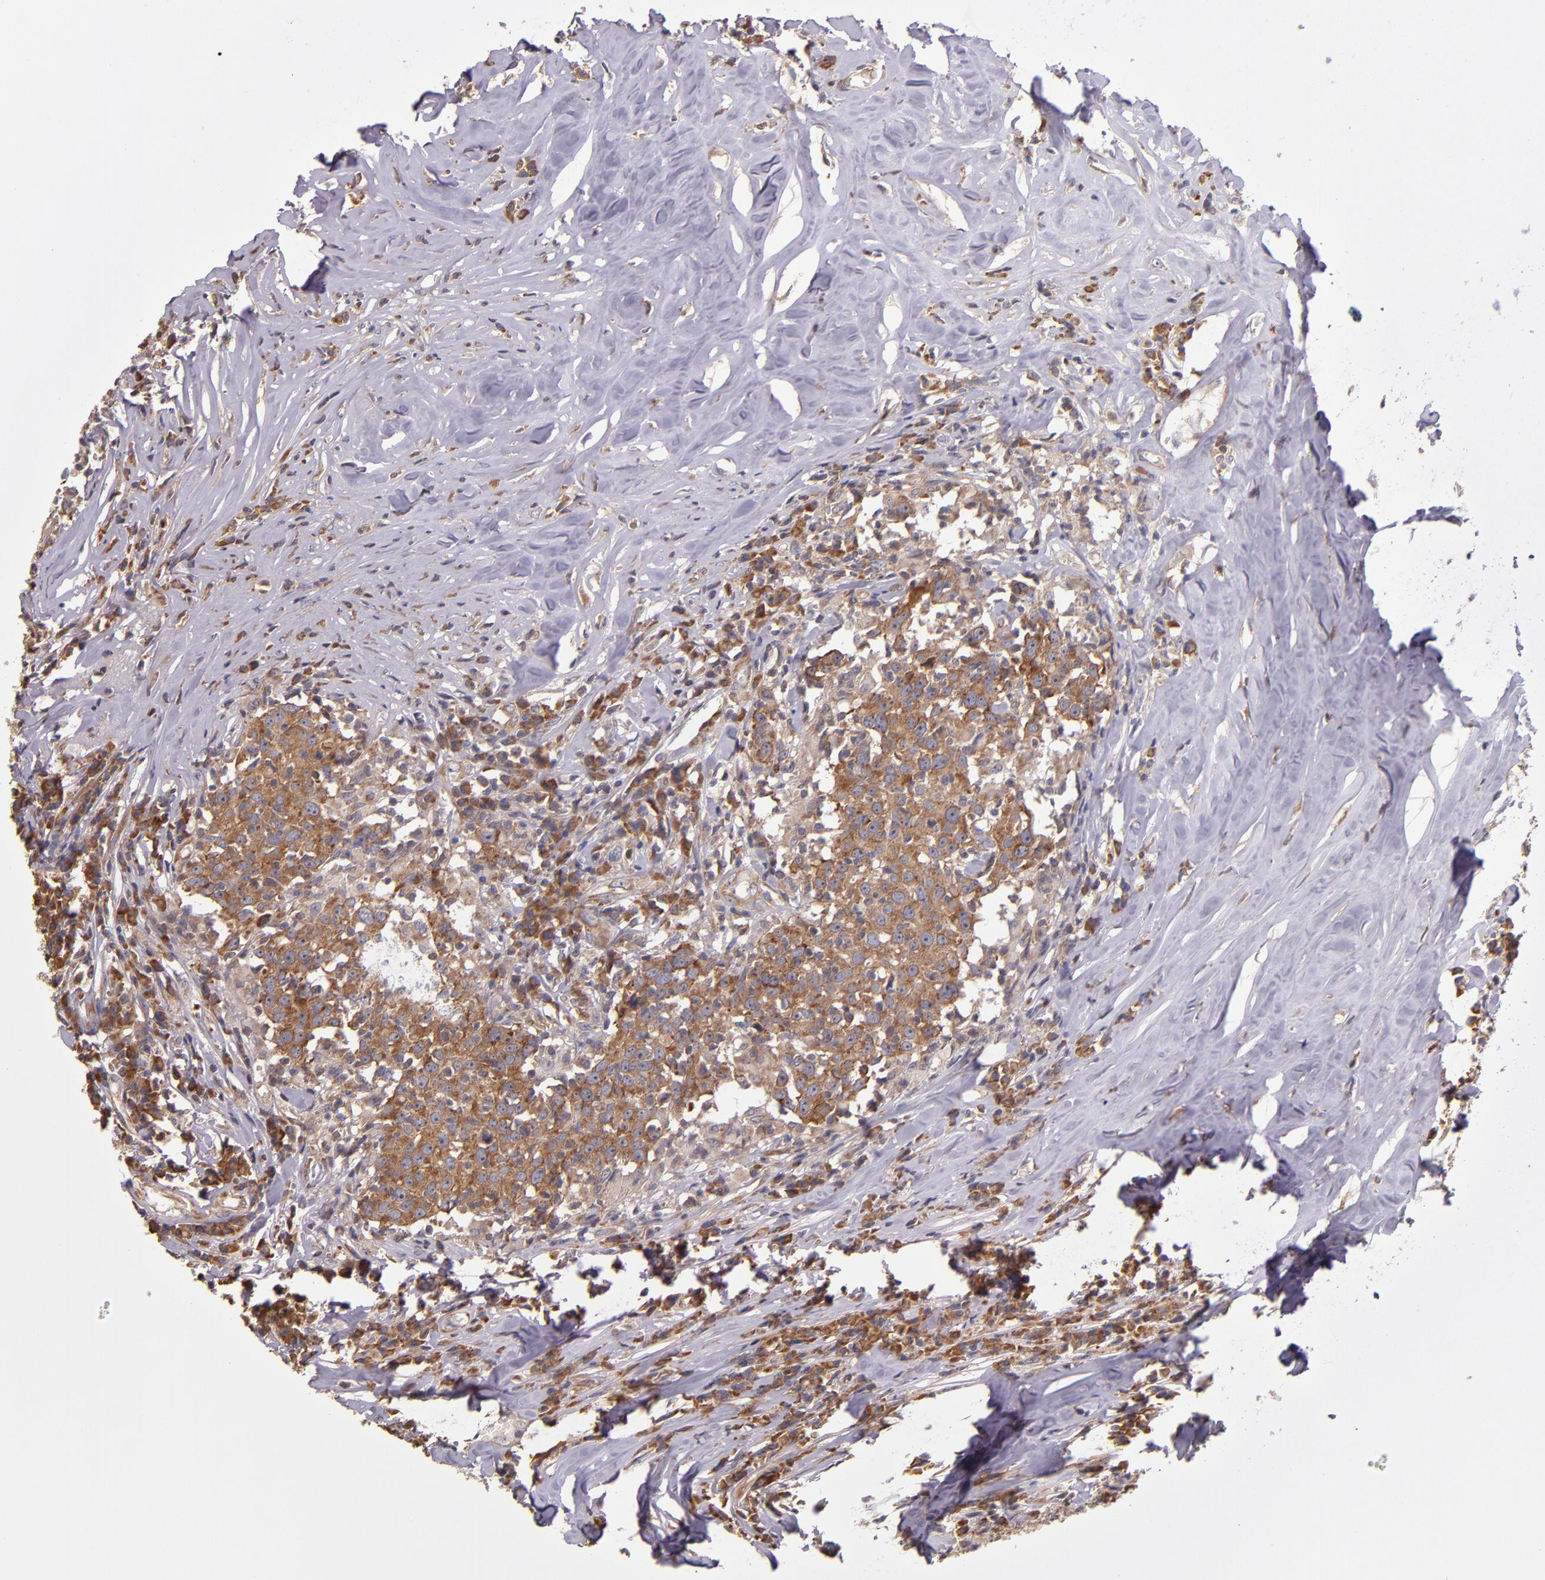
{"staining": {"intensity": "moderate", "quantity": ">75%", "location": "cytoplasmic/membranous"}, "tissue": "head and neck cancer", "cell_type": "Tumor cells", "image_type": "cancer", "snomed": [{"axis": "morphology", "description": "Adenocarcinoma, NOS"}, {"axis": "topography", "description": "Salivary gland"}, {"axis": "topography", "description": "Head-Neck"}], "caption": "Immunohistochemistry (IHC) of head and neck cancer shows medium levels of moderate cytoplasmic/membranous positivity in about >75% of tumor cells. Ihc stains the protein in brown and the nuclei are stained blue.", "gene": "EIF4ENIF1", "patient": {"sex": "female", "age": 65}}